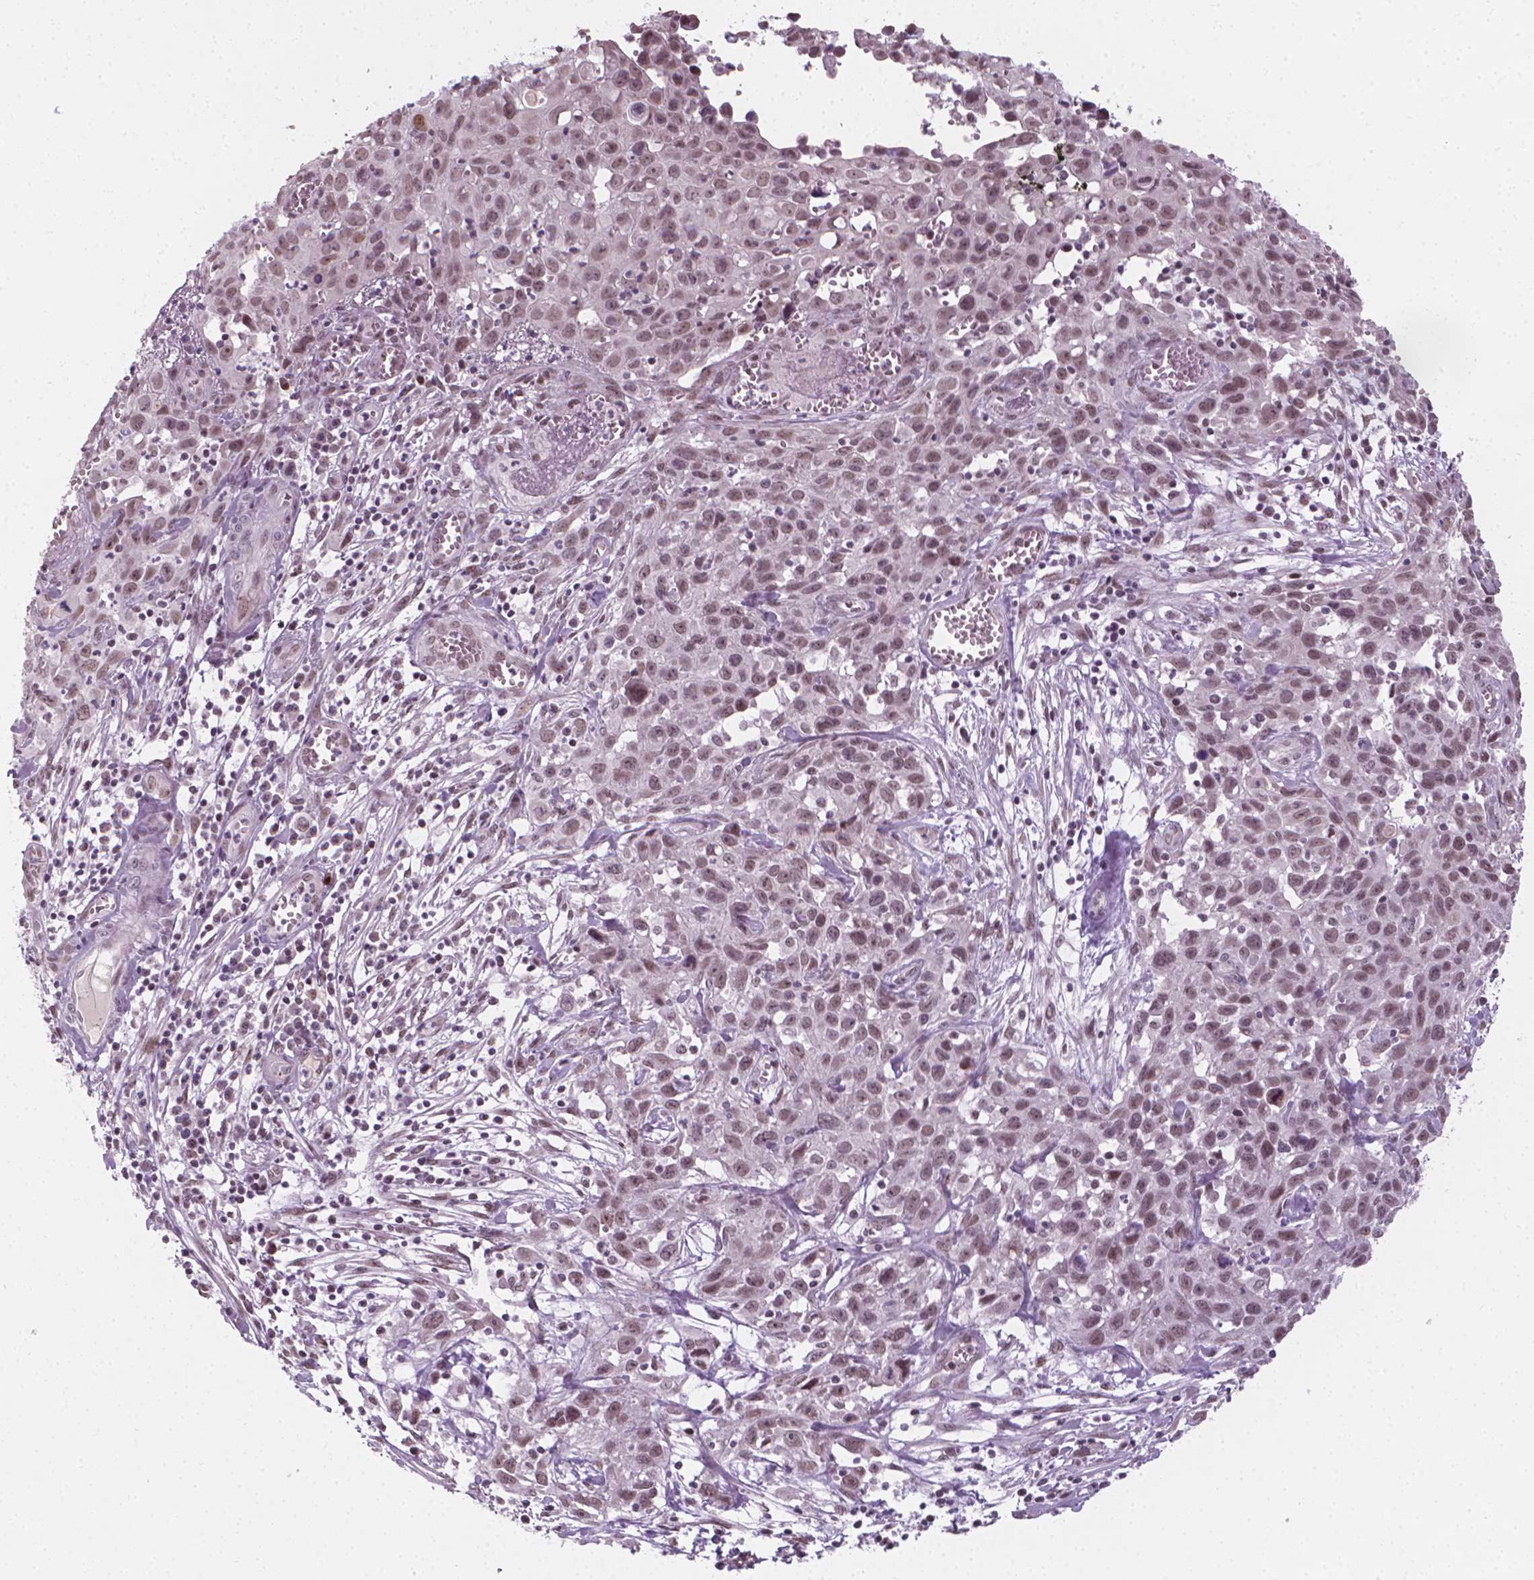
{"staining": {"intensity": "weak", "quantity": ">75%", "location": "nuclear"}, "tissue": "cervical cancer", "cell_type": "Tumor cells", "image_type": "cancer", "snomed": [{"axis": "morphology", "description": "Squamous cell carcinoma, NOS"}, {"axis": "topography", "description": "Cervix"}], "caption": "Protein expression by immunohistochemistry exhibits weak nuclear expression in approximately >75% of tumor cells in squamous cell carcinoma (cervical). (brown staining indicates protein expression, while blue staining denotes nuclei).", "gene": "CDKN1C", "patient": {"sex": "female", "age": 38}}